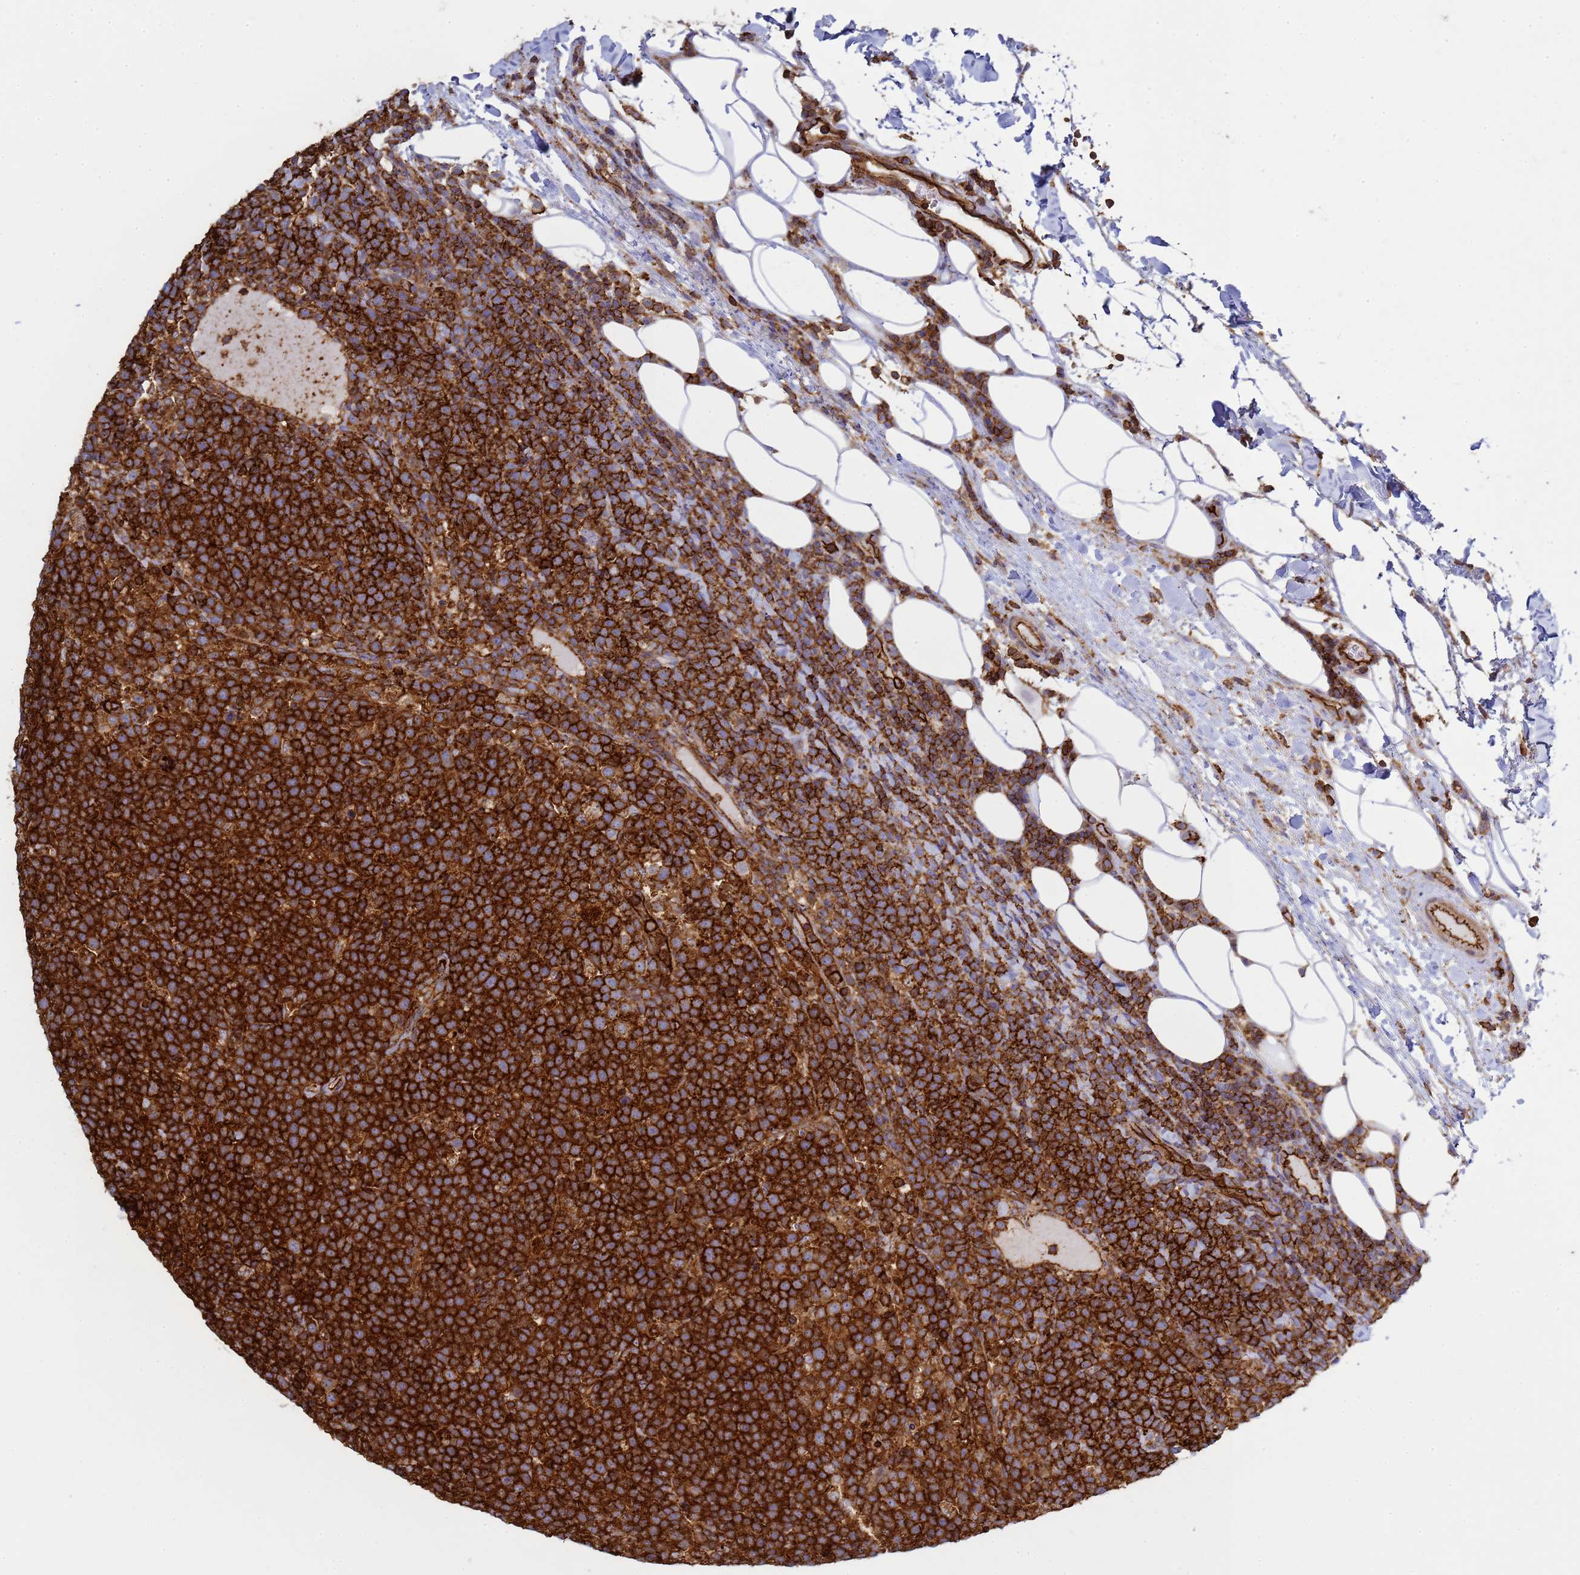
{"staining": {"intensity": "strong", "quantity": ">75%", "location": "cytoplasmic/membranous"}, "tissue": "lymphoma", "cell_type": "Tumor cells", "image_type": "cancer", "snomed": [{"axis": "morphology", "description": "Malignant lymphoma, non-Hodgkin's type, High grade"}, {"axis": "topography", "description": "Lymph node"}], "caption": "About >75% of tumor cells in lymphoma show strong cytoplasmic/membranous protein expression as visualized by brown immunohistochemical staining.", "gene": "ZBTB8OS", "patient": {"sex": "male", "age": 61}}